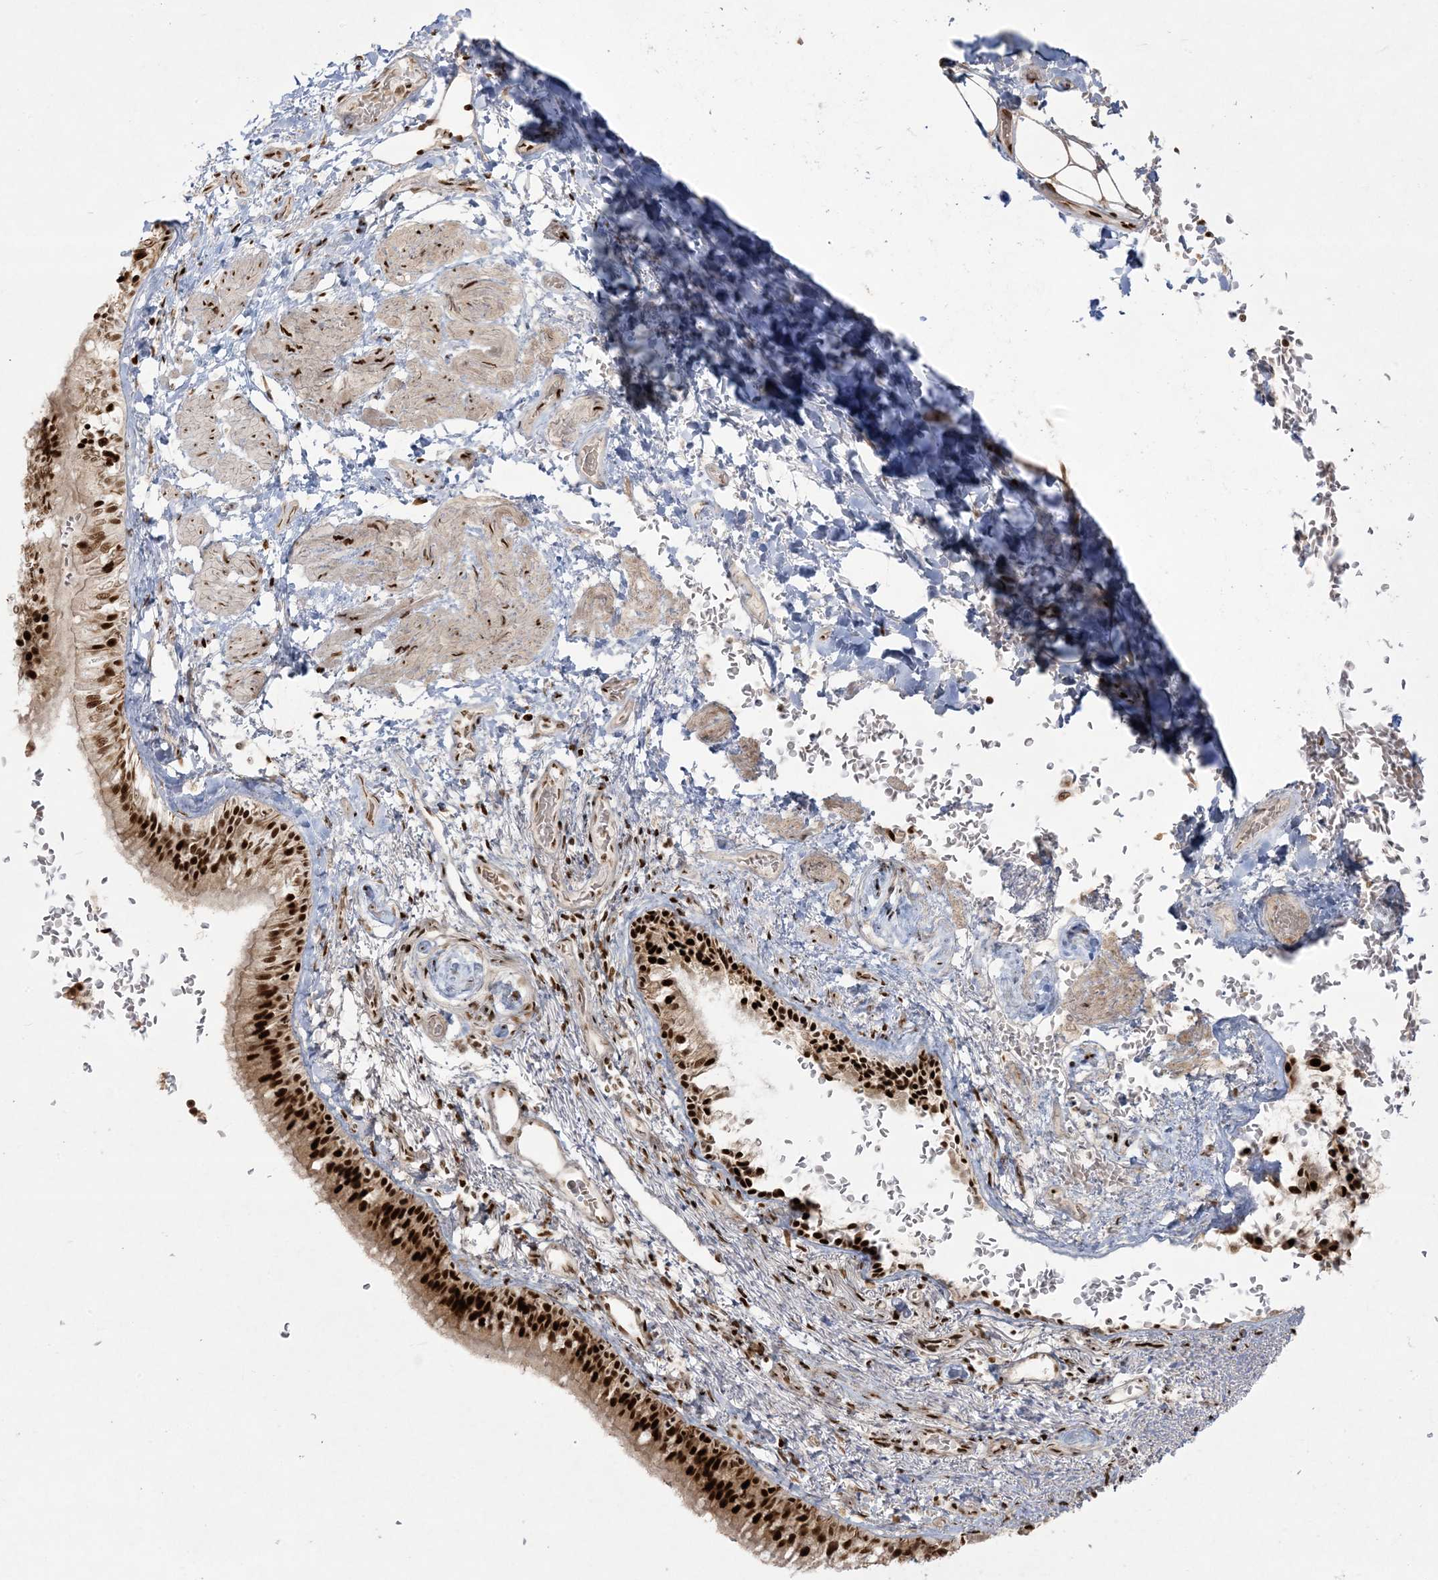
{"staining": {"intensity": "strong", "quantity": ">75%", "location": "nuclear"}, "tissue": "bronchus", "cell_type": "Respiratory epithelial cells", "image_type": "normal", "snomed": [{"axis": "morphology", "description": "Normal tissue, NOS"}, {"axis": "topography", "description": "Cartilage tissue"}, {"axis": "topography", "description": "Bronchus"}], "caption": "Immunohistochemical staining of benign human bronchus reveals >75% levels of strong nuclear protein staining in about >75% of respiratory epithelial cells. The protein is stained brown, and the nuclei are stained in blue (DAB IHC with brightfield microscopy, high magnification).", "gene": "RBM10", "patient": {"sex": "female", "age": 36}}